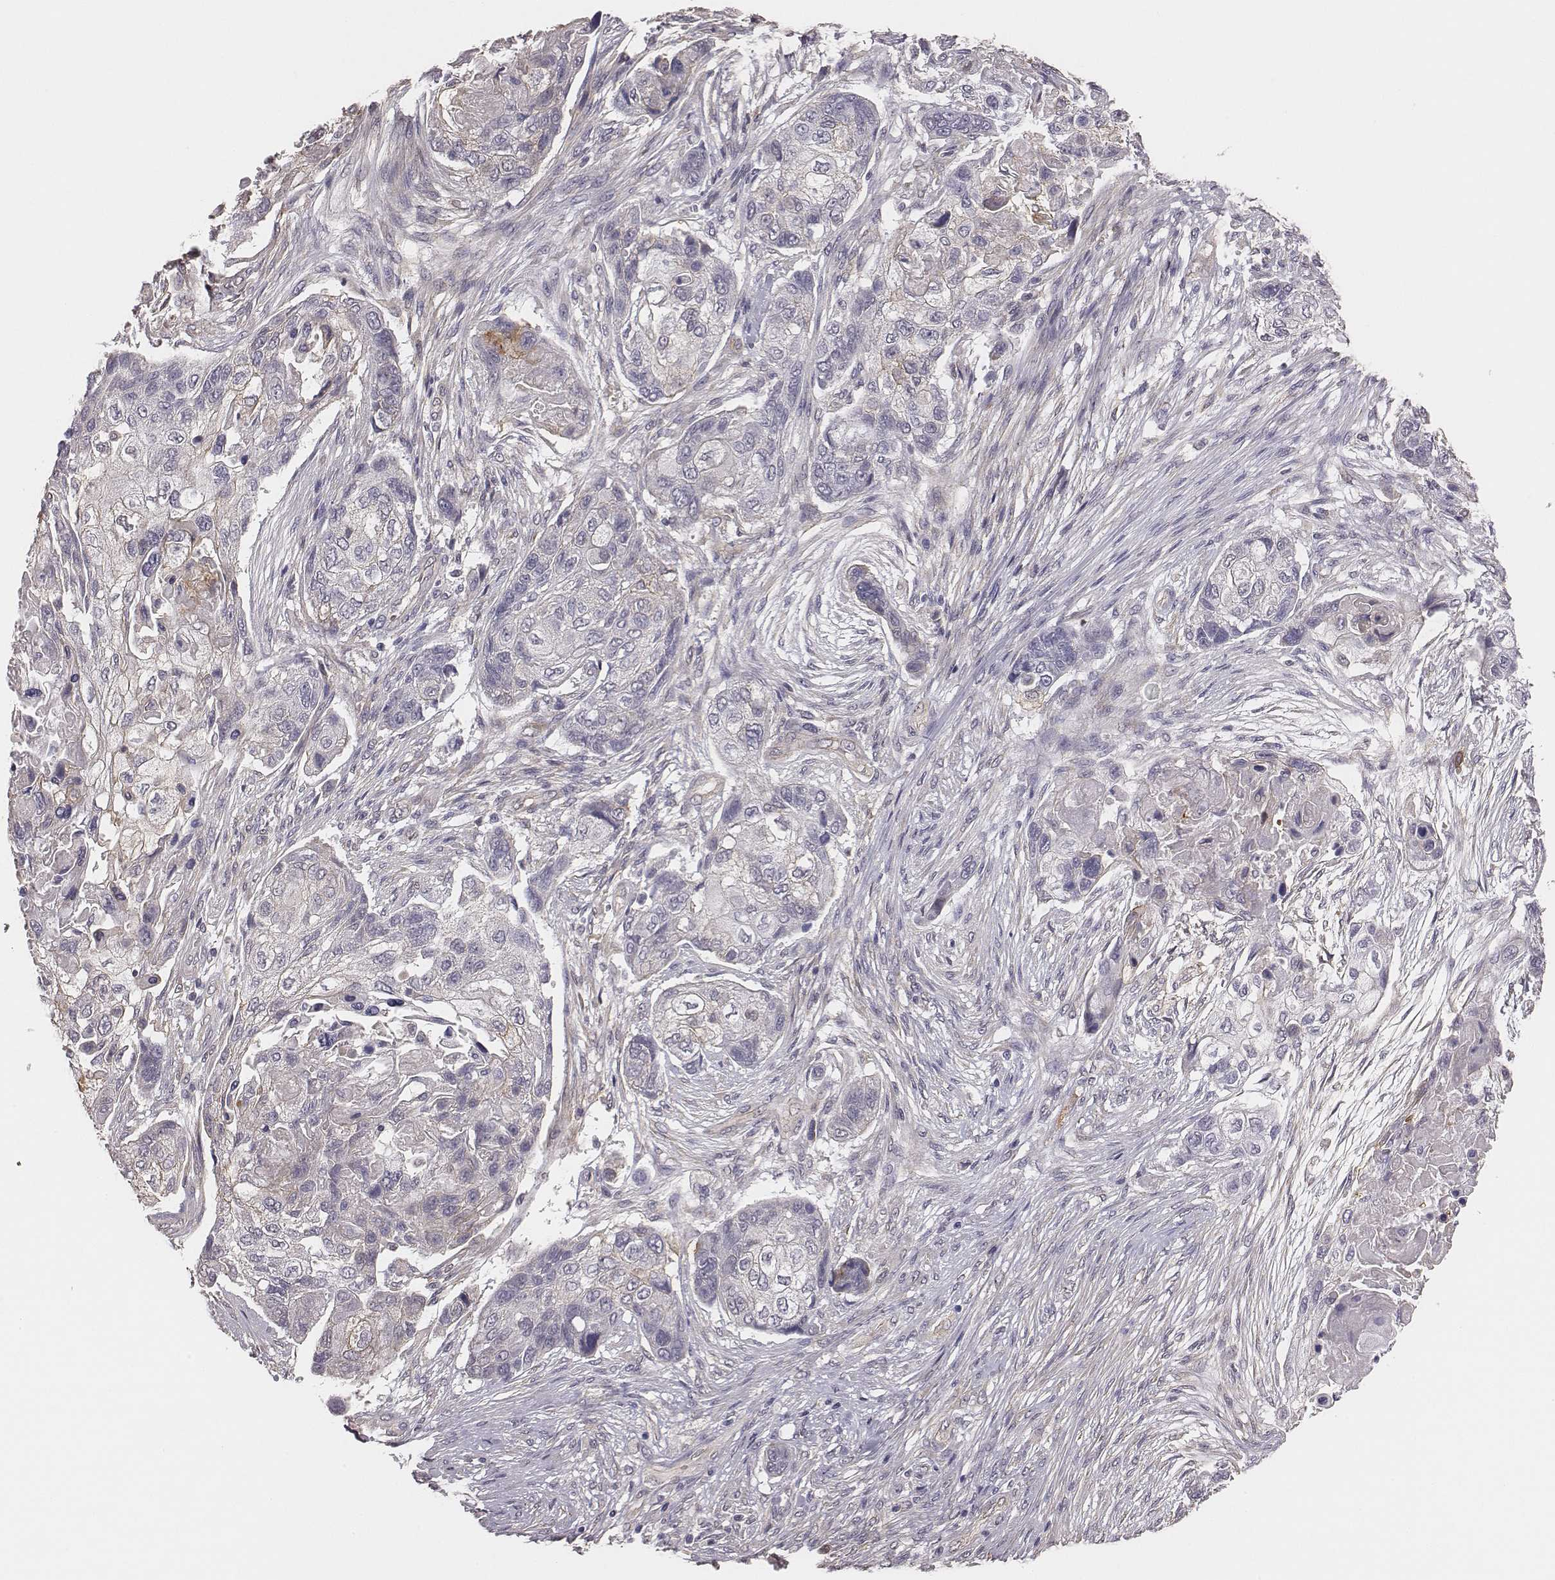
{"staining": {"intensity": "negative", "quantity": "none", "location": "none"}, "tissue": "lung cancer", "cell_type": "Tumor cells", "image_type": "cancer", "snomed": [{"axis": "morphology", "description": "Squamous cell carcinoma, NOS"}, {"axis": "topography", "description": "Lung"}], "caption": "Immunohistochemistry (IHC) photomicrograph of neoplastic tissue: squamous cell carcinoma (lung) stained with DAB demonstrates no significant protein staining in tumor cells. (Immunohistochemistry, brightfield microscopy, high magnification).", "gene": "SCARF1", "patient": {"sex": "male", "age": 69}}